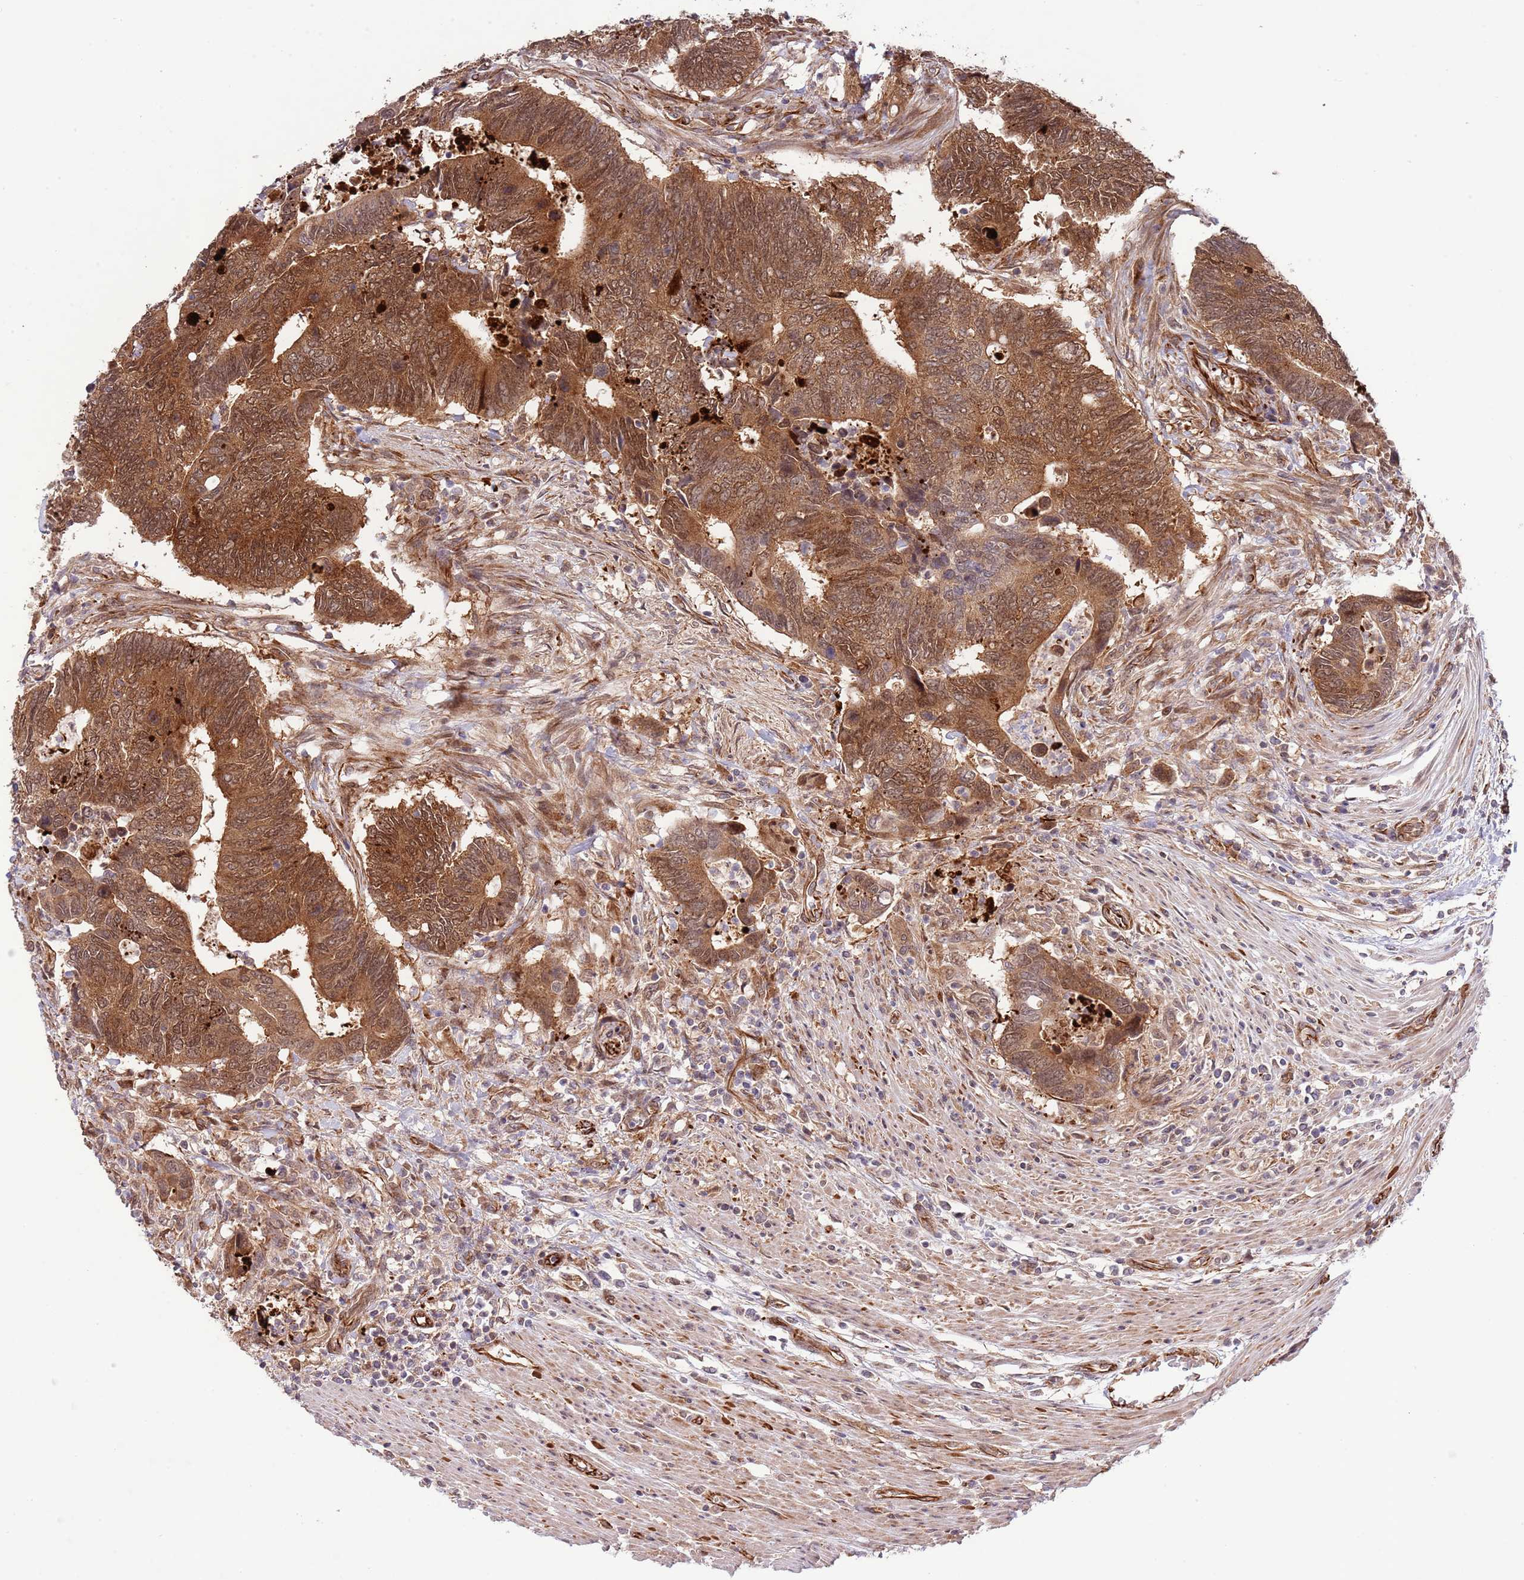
{"staining": {"intensity": "strong", "quantity": ">75%", "location": "cytoplasmic/membranous"}, "tissue": "colorectal cancer", "cell_type": "Tumor cells", "image_type": "cancer", "snomed": [{"axis": "morphology", "description": "Adenocarcinoma, NOS"}, {"axis": "topography", "description": "Colon"}], "caption": "There is high levels of strong cytoplasmic/membranous expression in tumor cells of colorectal cancer (adenocarcinoma), as demonstrated by immunohistochemical staining (brown color).", "gene": "NEK3", "patient": {"sex": "male", "age": 87}}